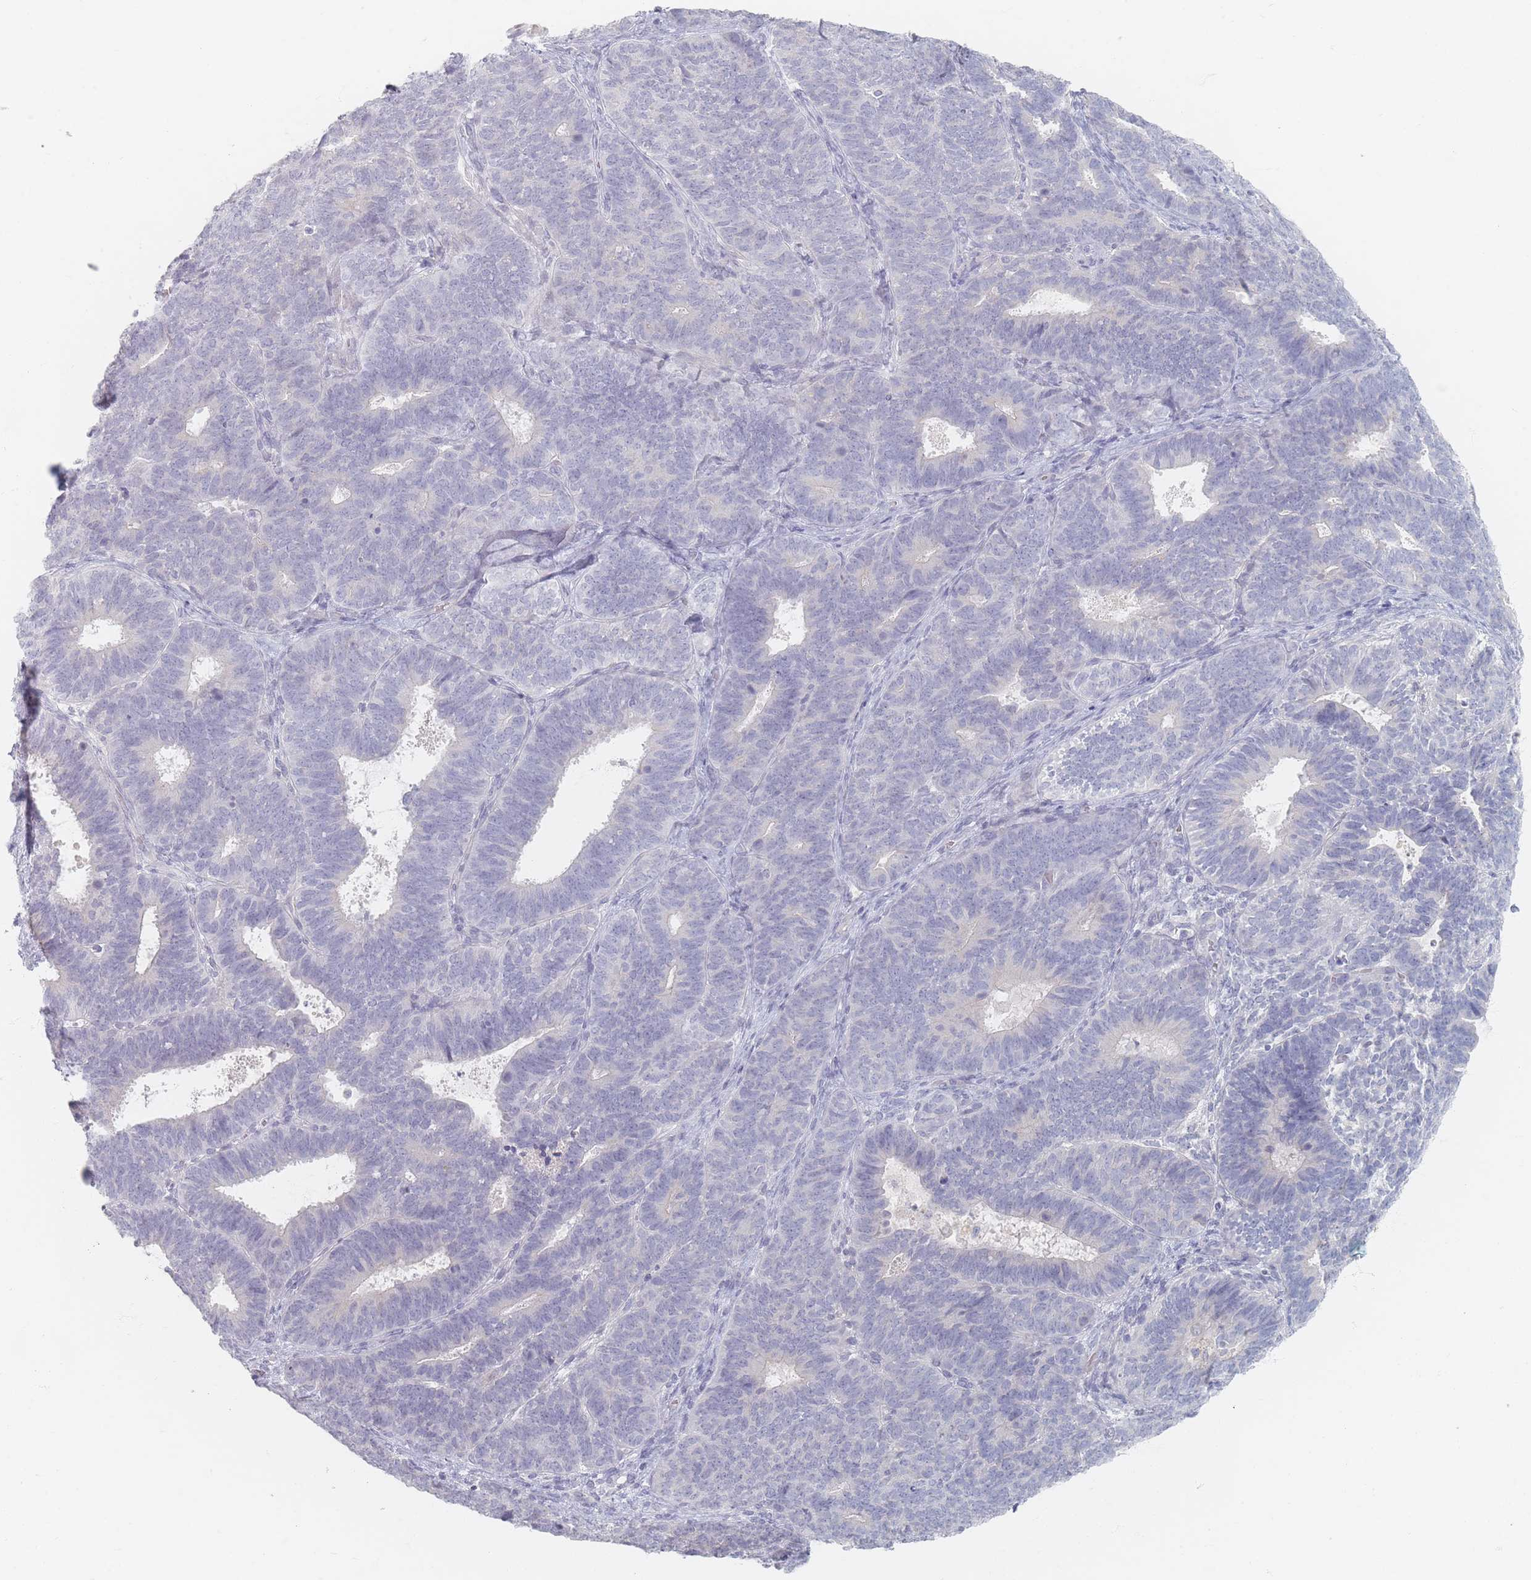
{"staining": {"intensity": "negative", "quantity": "none", "location": "none"}, "tissue": "endometrial cancer", "cell_type": "Tumor cells", "image_type": "cancer", "snomed": [{"axis": "morphology", "description": "Adenocarcinoma, NOS"}, {"axis": "topography", "description": "Endometrium"}], "caption": "The histopathology image displays no significant positivity in tumor cells of endometrial cancer (adenocarcinoma). Nuclei are stained in blue.", "gene": "CD37", "patient": {"sex": "female", "age": 70}}